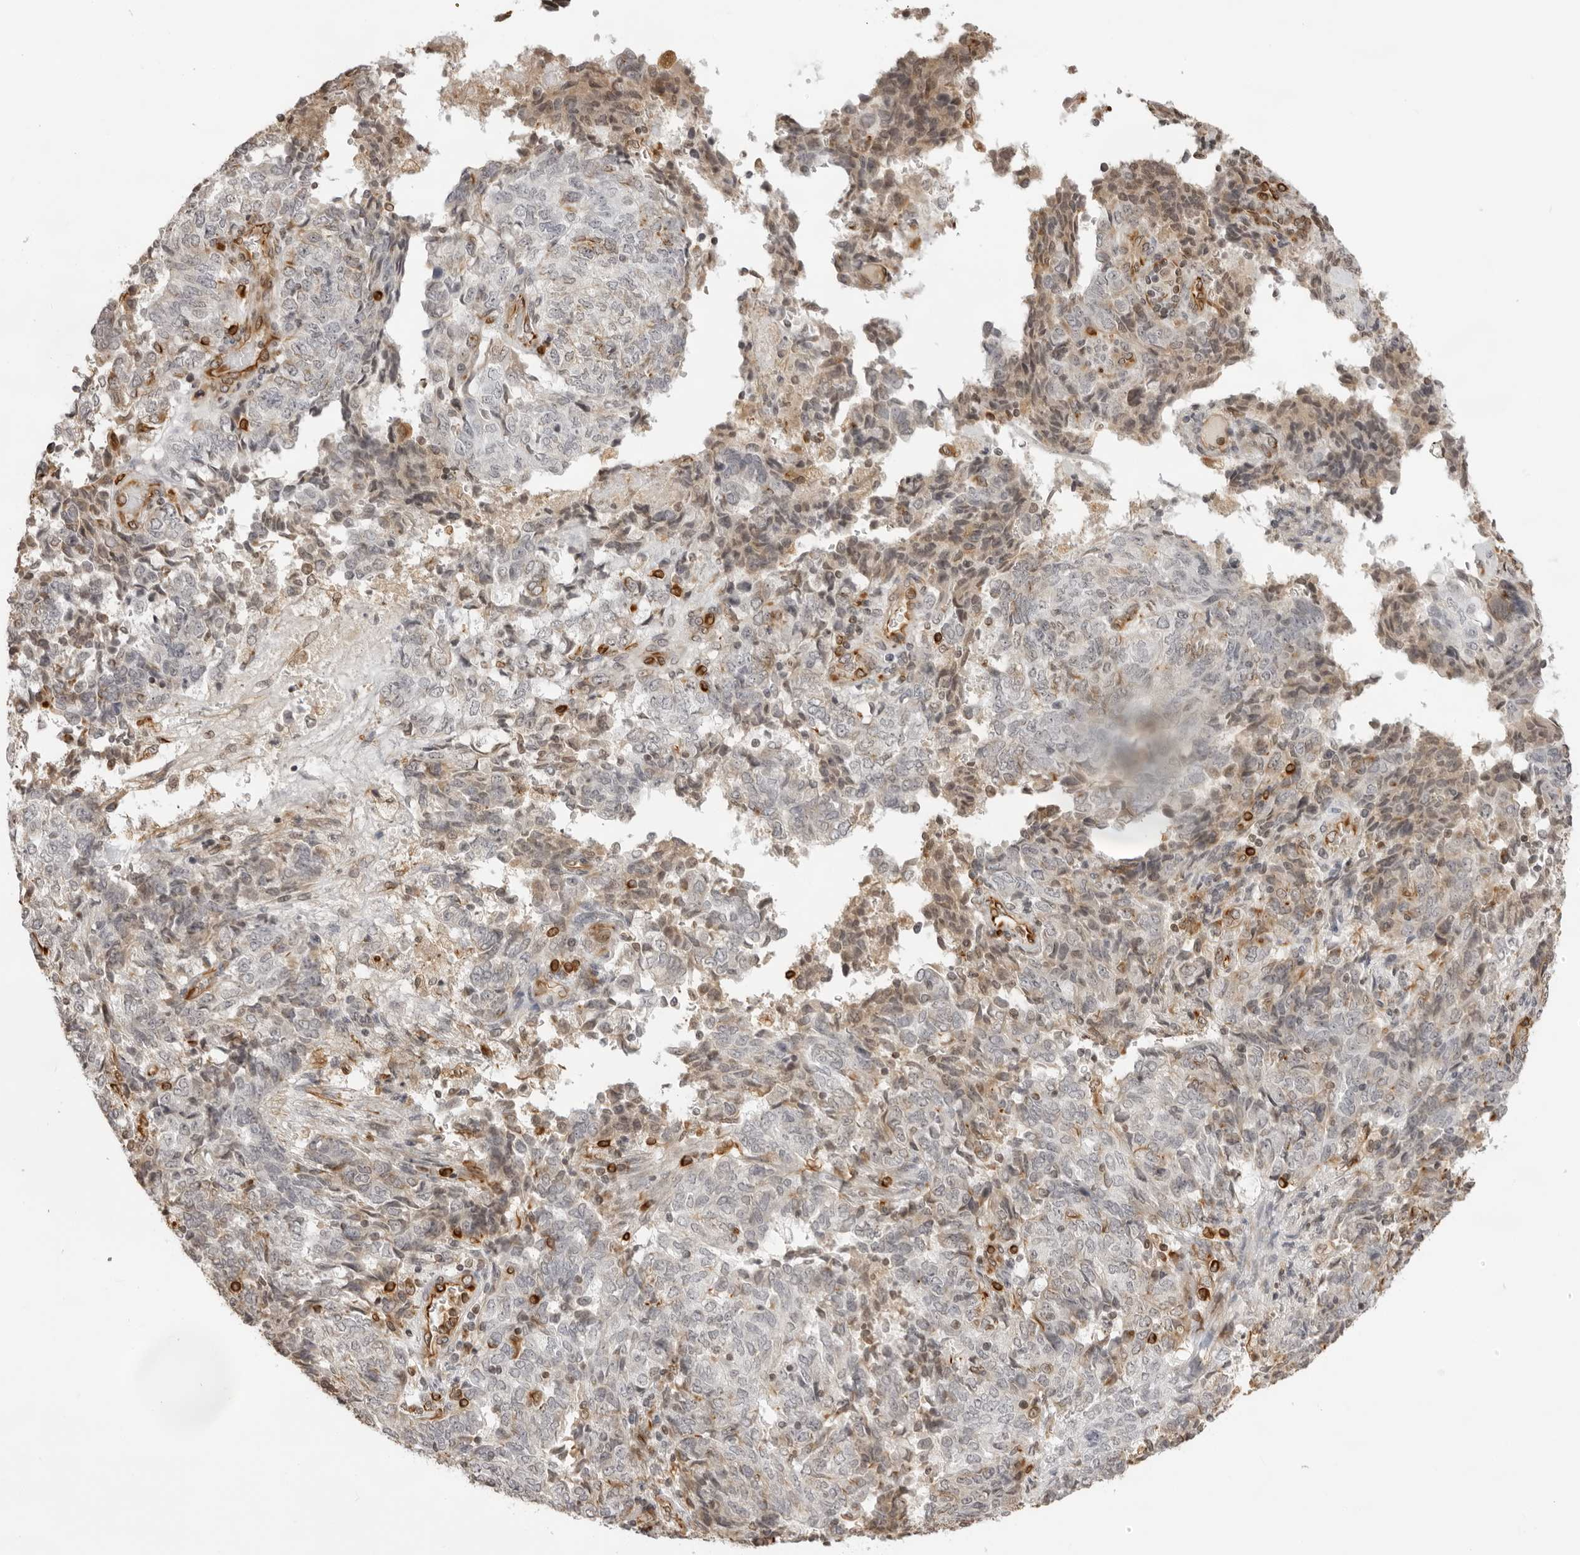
{"staining": {"intensity": "negative", "quantity": "none", "location": "none"}, "tissue": "endometrial cancer", "cell_type": "Tumor cells", "image_type": "cancer", "snomed": [{"axis": "morphology", "description": "Adenocarcinoma, NOS"}, {"axis": "topography", "description": "Endometrium"}], "caption": "The photomicrograph demonstrates no staining of tumor cells in endometrial cancer.", "gene": "DYNLT5", "patient": {"sex": "female", "age": 80}}